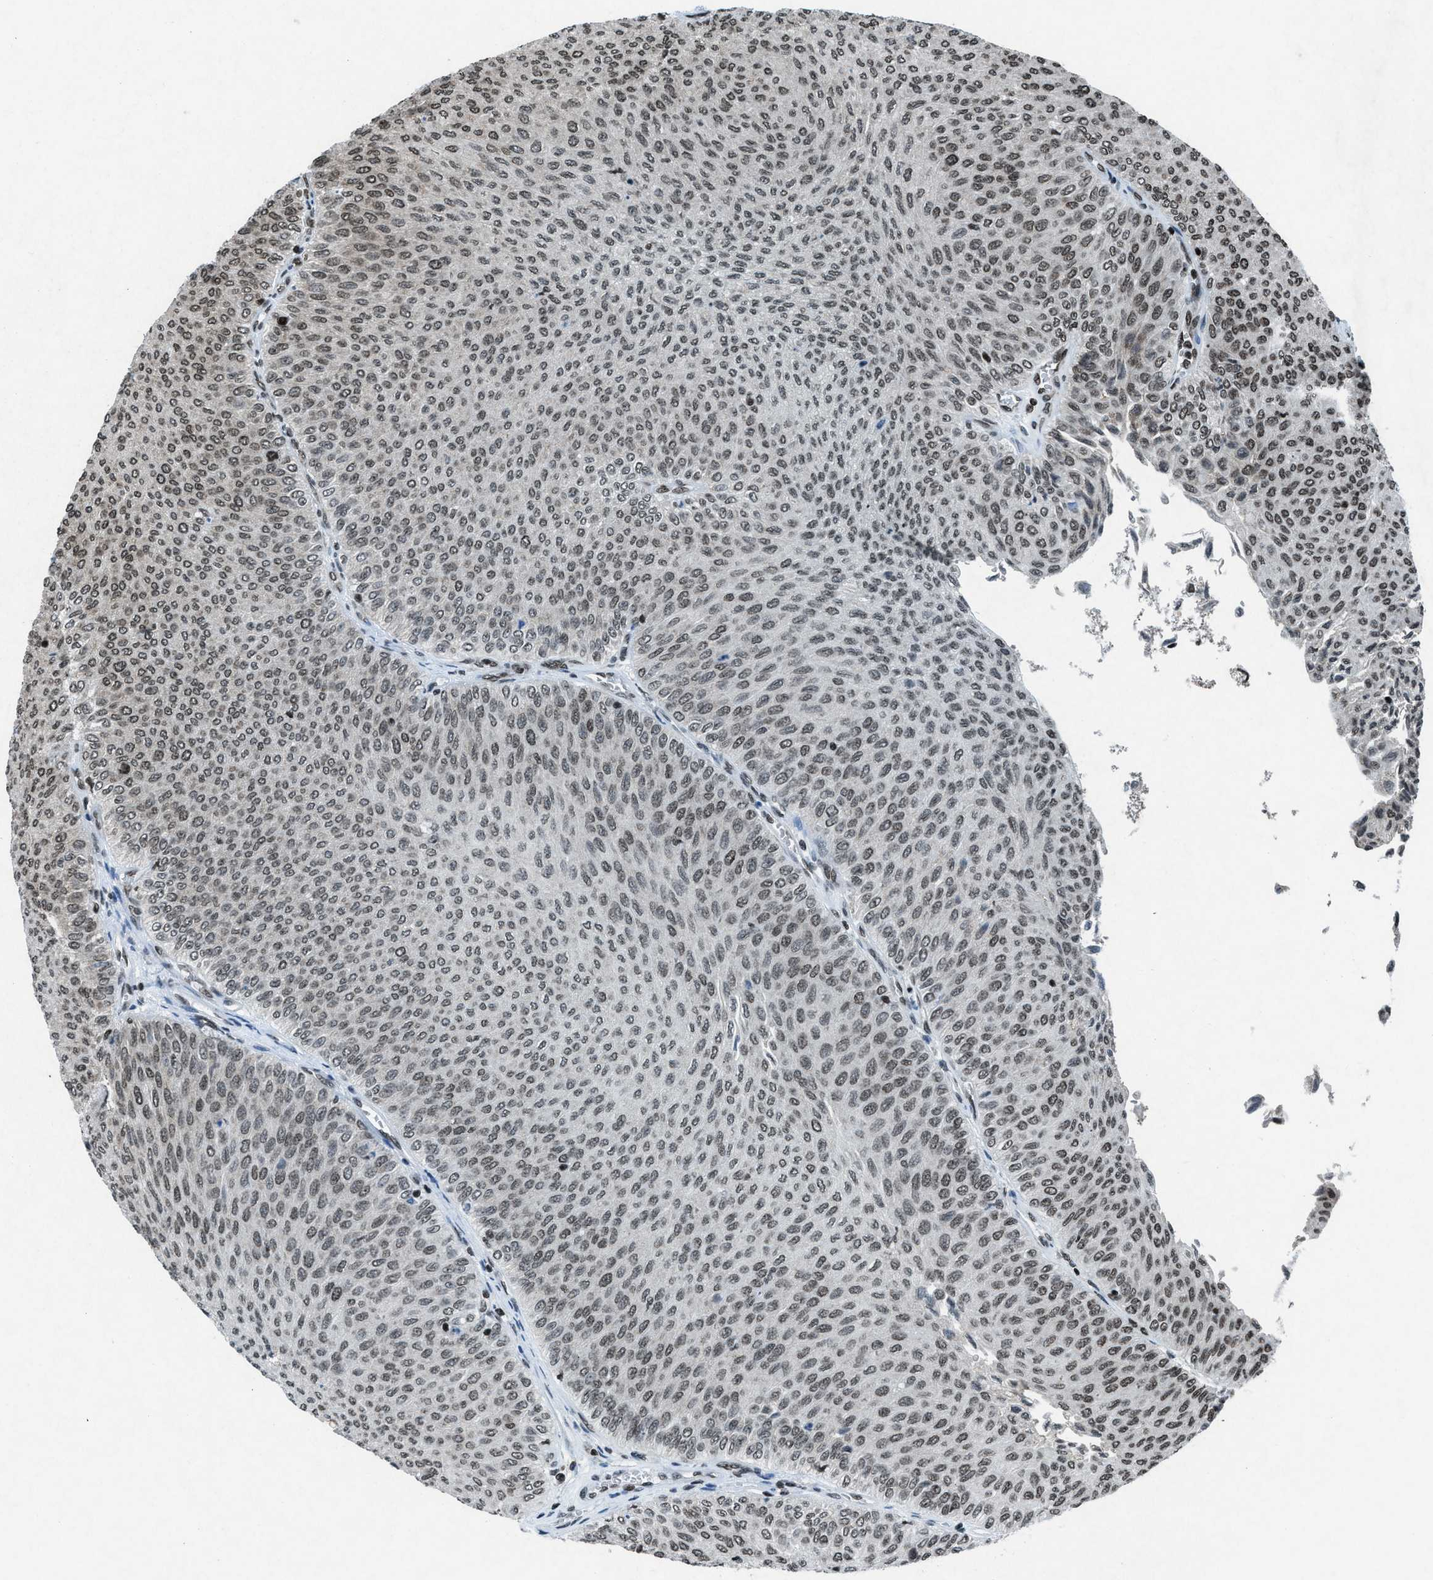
{"staining": {"intensity": "moderate", "quantity": "<25%", "location": "nuclear"}, "tissue": "urothelial cancer", "cell_type": "Tumor cells", "image_type": "cancer", "snomed": [{"axis": "morphology", "description": "Urothelial carcinoma, Low grade"}, {"axis": "topography", "description": "Urinary bladder"}], "caption": "A histopathology image showing moderate nuclear staining in about <25% of tumor cells in urothelial cancer, as visualized by brown immunohistochemical staining.", "gene": "NXF1", "patient": {"sex": "male", "age": 78}}